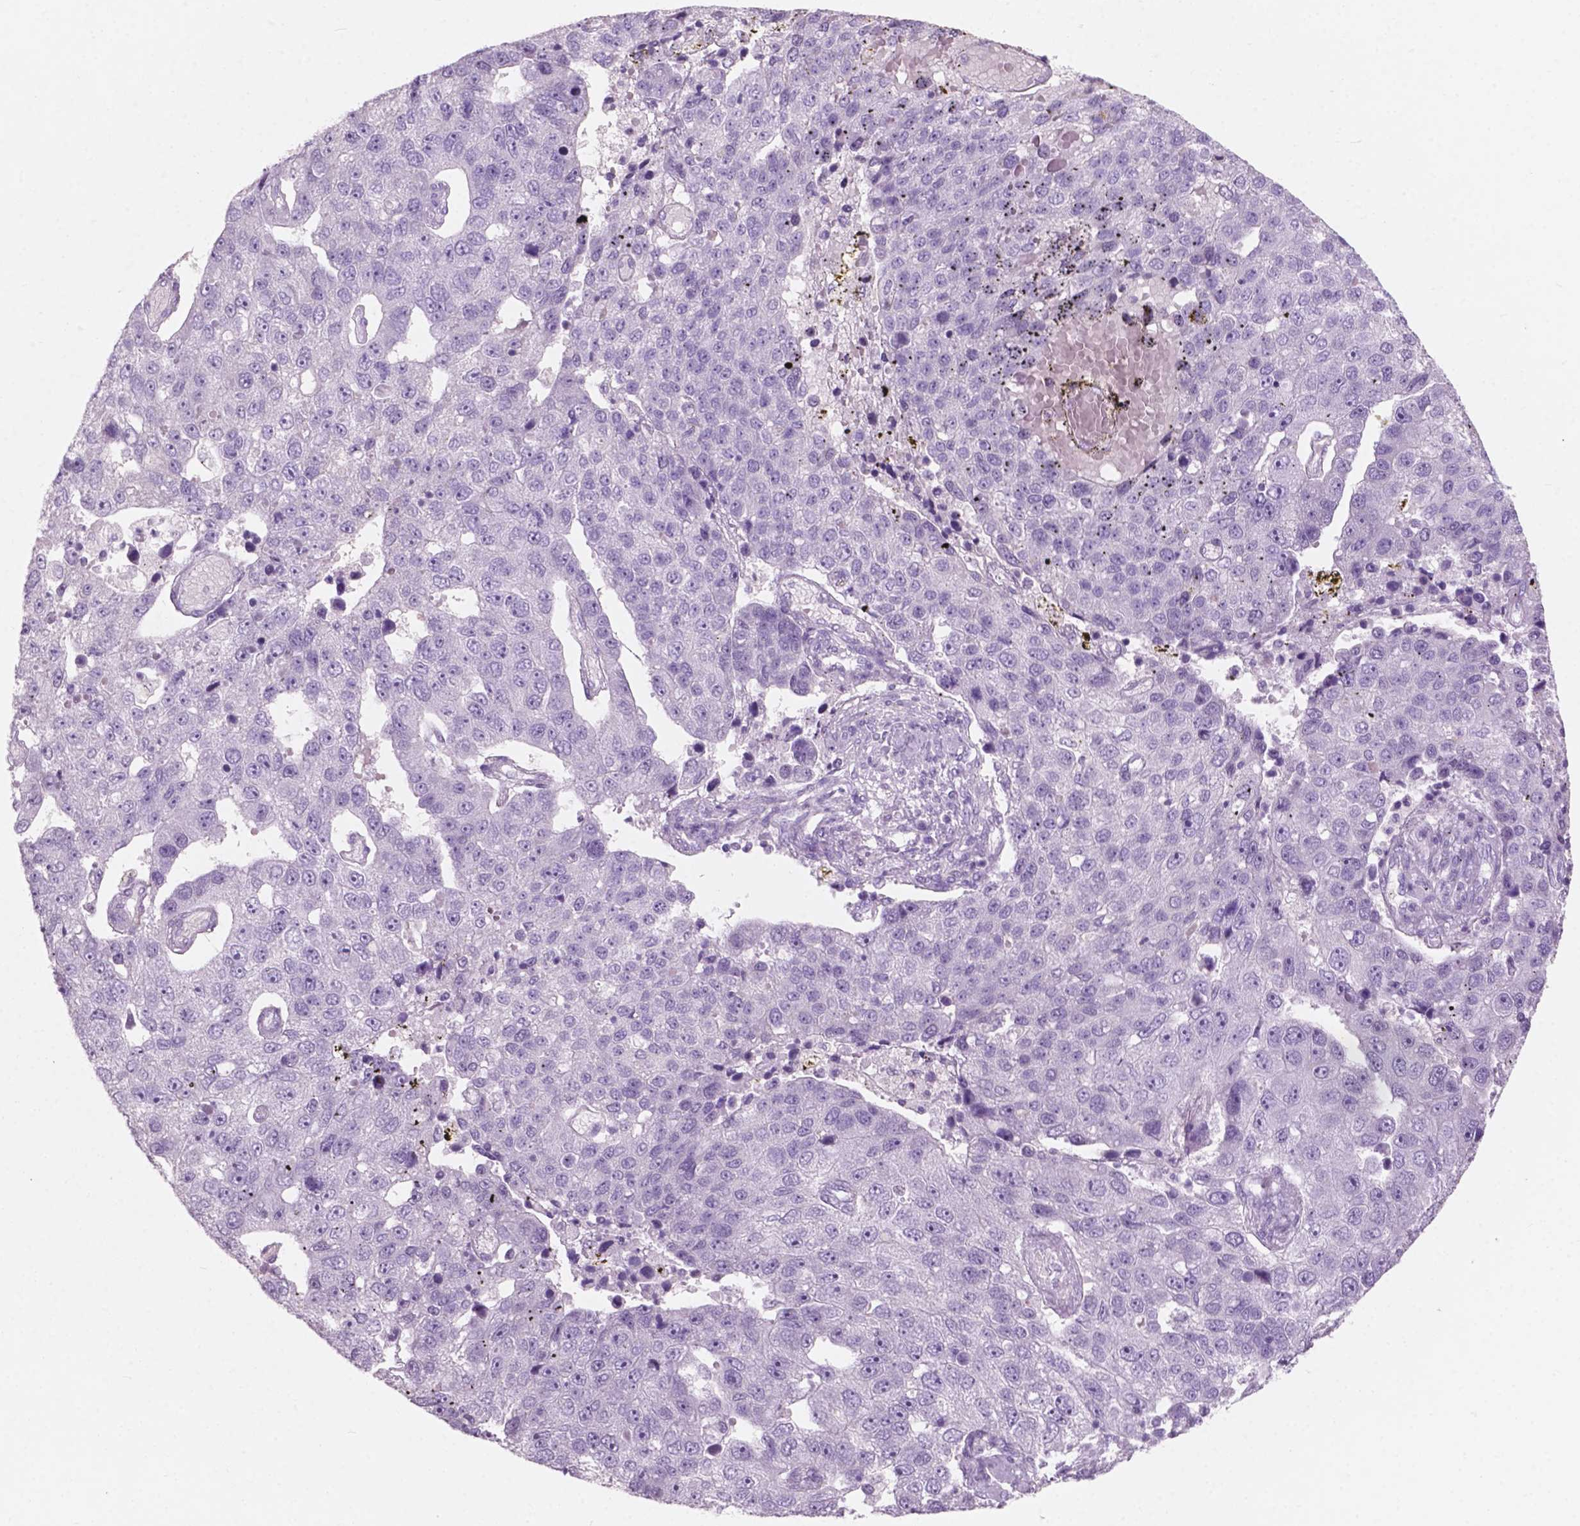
{"staining": {"intensity": "negative", "quantity": "none", "location": "none"}, "tissue": "pancreatic cancer", "cell_type": "Tumor cells", "image_type": "cancer", "snomed": [{"axis": "morphology", "description": "Adenocarcinoma, NOS"}, {"axis": "topography", "description": "Pancreas"}], "caption": "Human adenocarcinoma (pancreatic) stained for a protein using IHC demonstrates no positivity in tumor cells.", "gene": "AWAT1", "patient": {"sex": "female", "age": 61}}